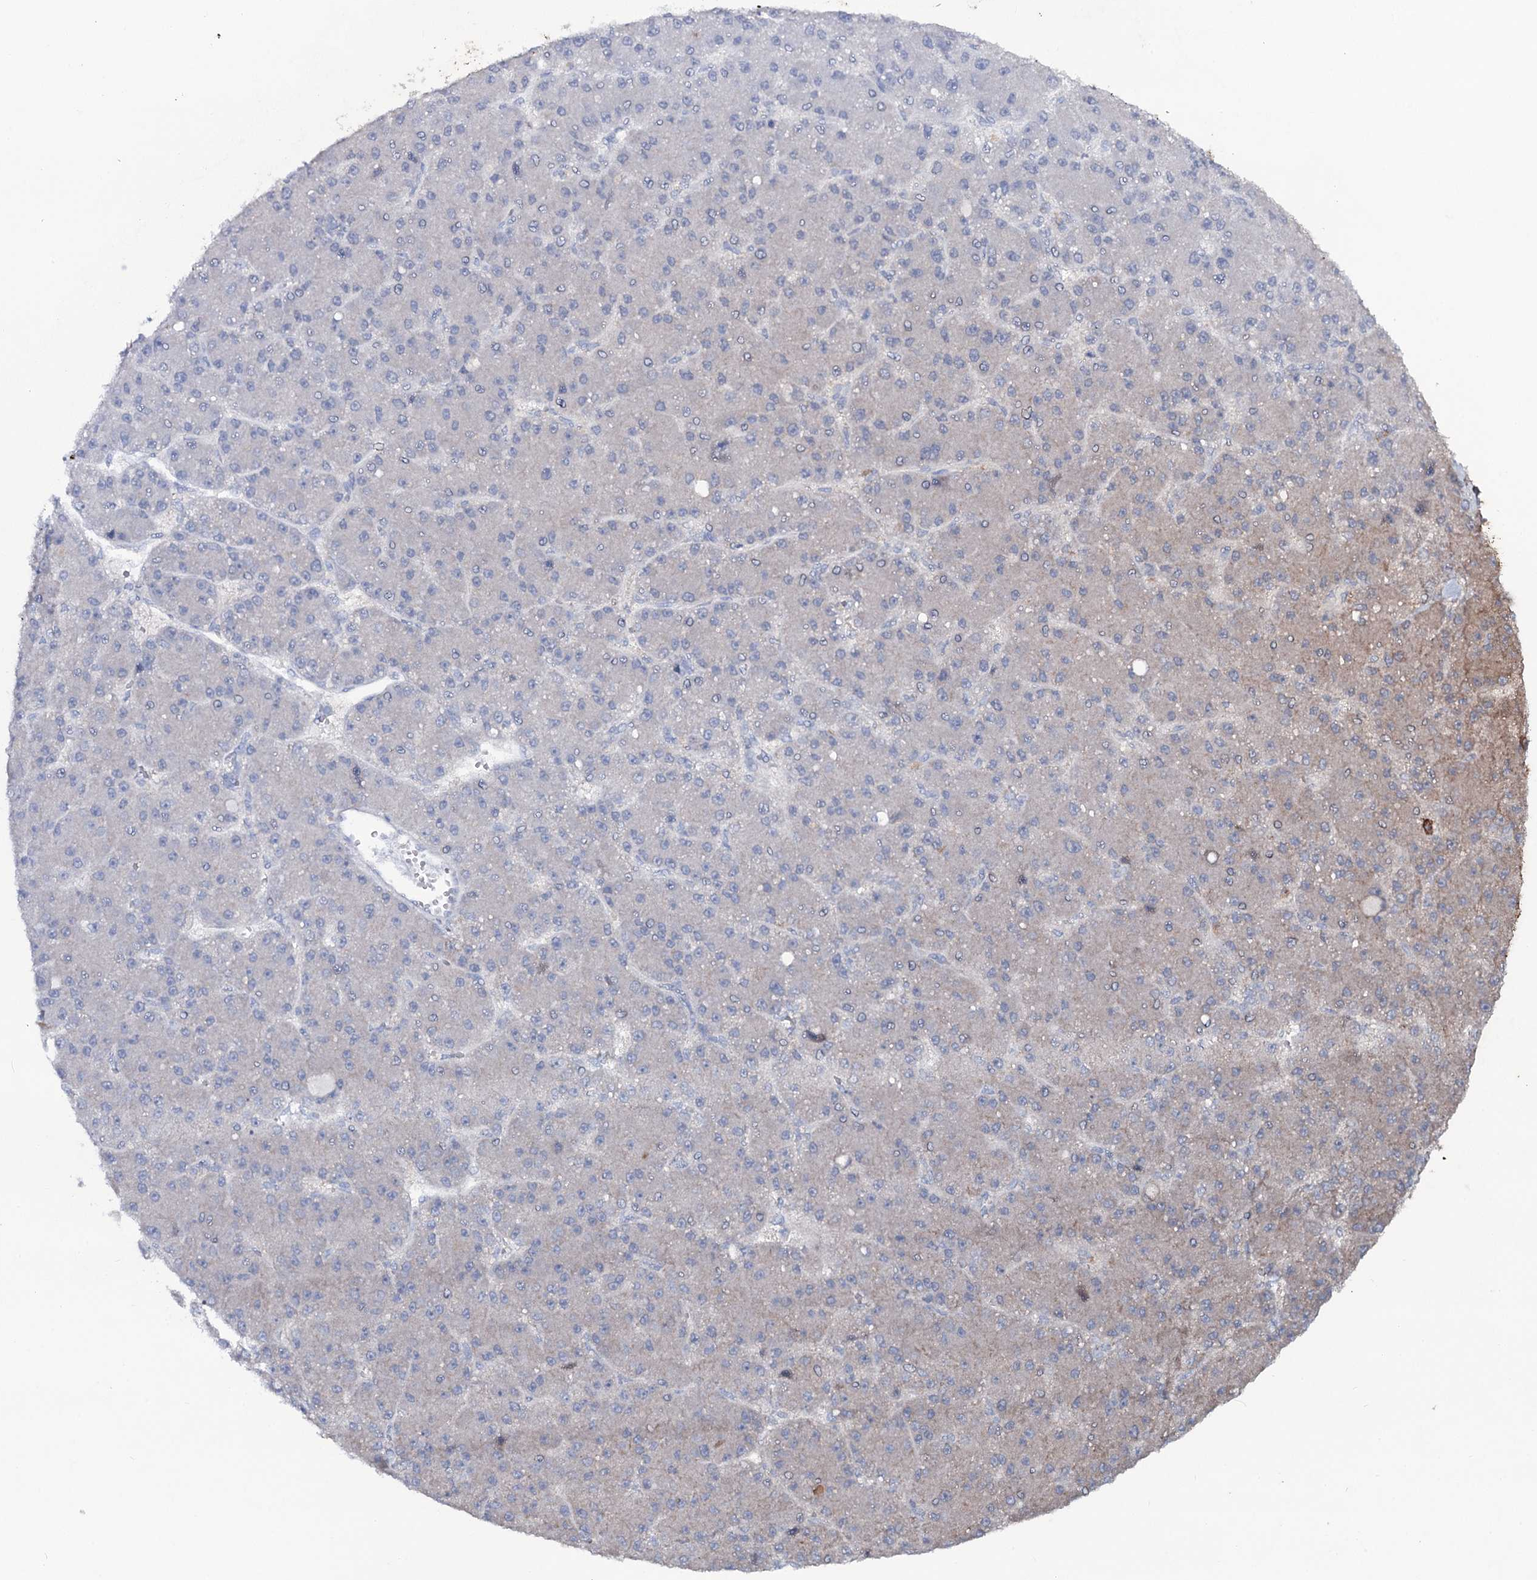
{"staining": {"intensity": "weak", "quantity": "<25%", "location": "cytoplasmic/membranous"}, "tissue": "liver cancer", "cell_type": "Tumor cells", "image_type": "cancer", "snomed": [{"axis": "morphology", "description": "Carcinoma, Hepatocellular, NOS"}, {"axis": "topography", "description": "Liver"}], "caption": "Human liver cancer stained for a protein using immunohistochemistry displays no expression in tumor cells.", "gene": "SNAP23", "patient": {"sex": "male", "age": 67}}